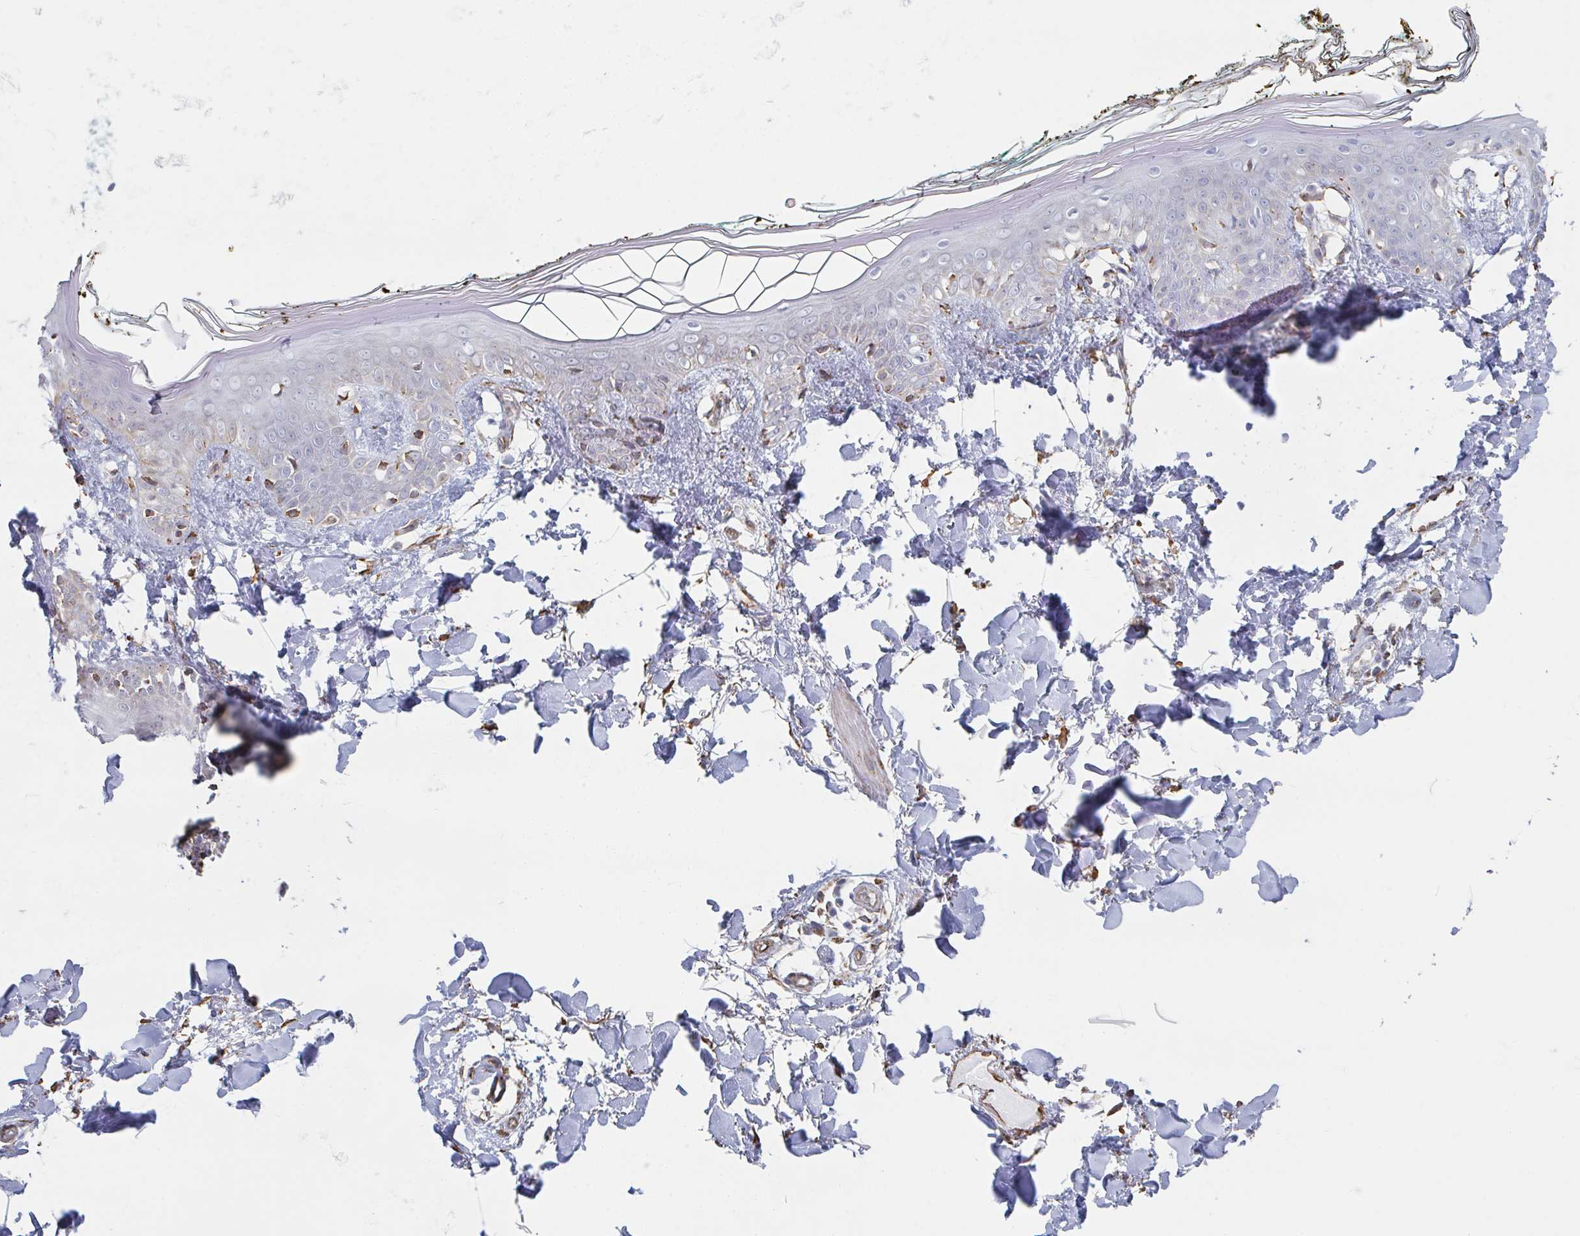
{"staining": {"intensity": "moderate", "quantity": "<25%", "location": "cytoplasmic/membranous"}, "tissue": "skin", "cell_type": "Fibroblasts", "image_type": "normal", "snomed": [{"axis": "morphology", "description": "Normal tissue, NOS"}, {"axis": "topography", "description": "Skin"}], "caption": "Immunohistochemical staining of benign skin displays <25% levels of moderate cytoplasmic/membranous protein expression in approximately <25% of fibroblasts.", "gene": "RAB5IF", "patient": {"sex": "female", "age": 34}}